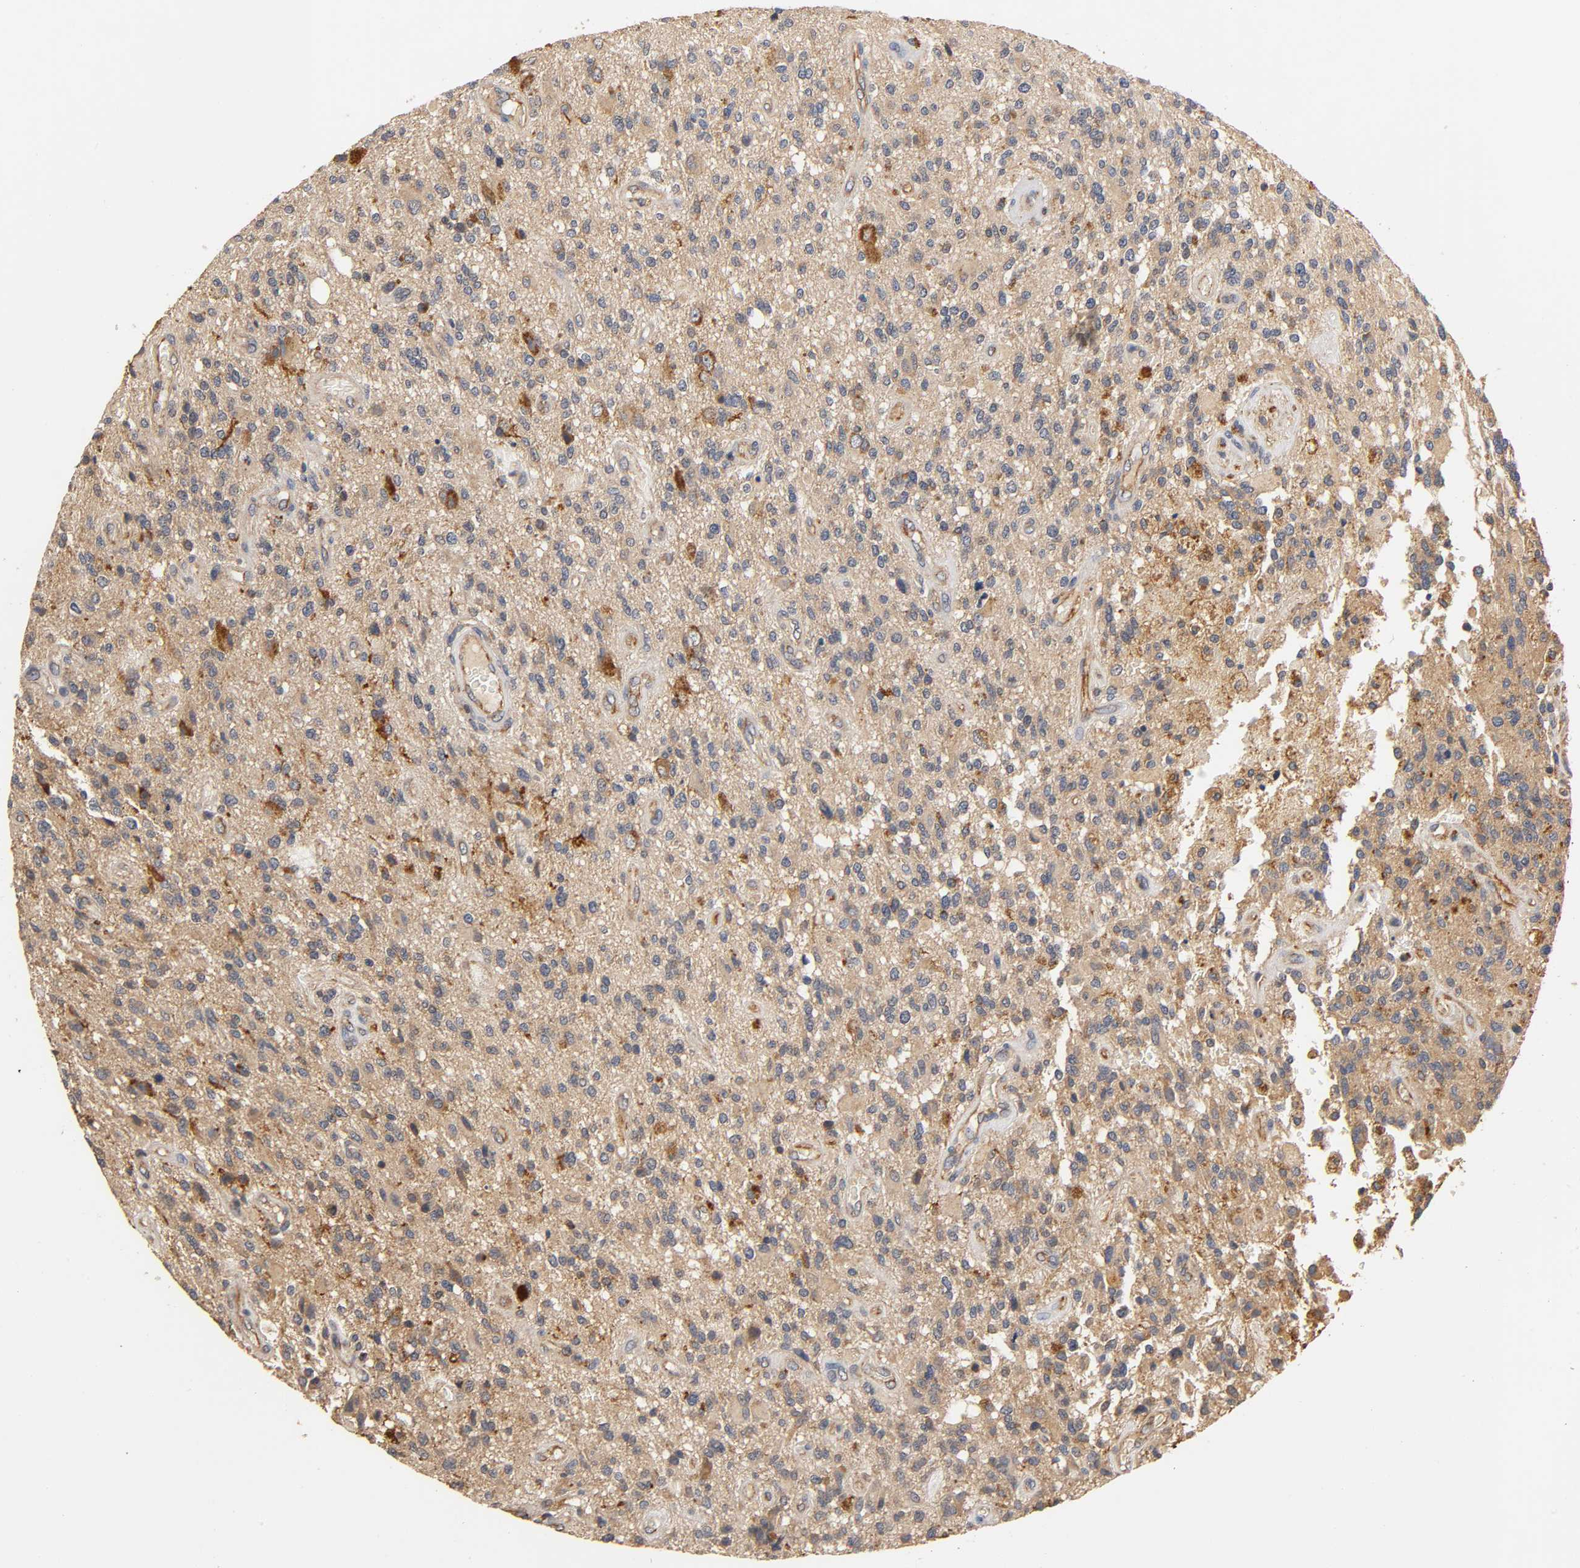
{"staining": {"intensity": "moderate", "quantity": "<25%", "location": "cytoplasmic/membranous"}, "tissue": "glioma", "cell_type": "Tumor cells", "image_type": "cancer", "snomed": [{"axis": "morphology", "description": "Normal tissue, NOS"}, {"axis": "morphology", "description": "Glioma, malignant, High grade"}, {"axis": "topography", "description": "Cerebral cortex"}], "caption": "Malignant glioma (high-grade) stained with a brown dye exhibits moderate cytoplasmic/membranous positive positivity in about <25% of tumor cells.", "gene": "SCAP", "patient": {"sex": "male", "age": 75}}